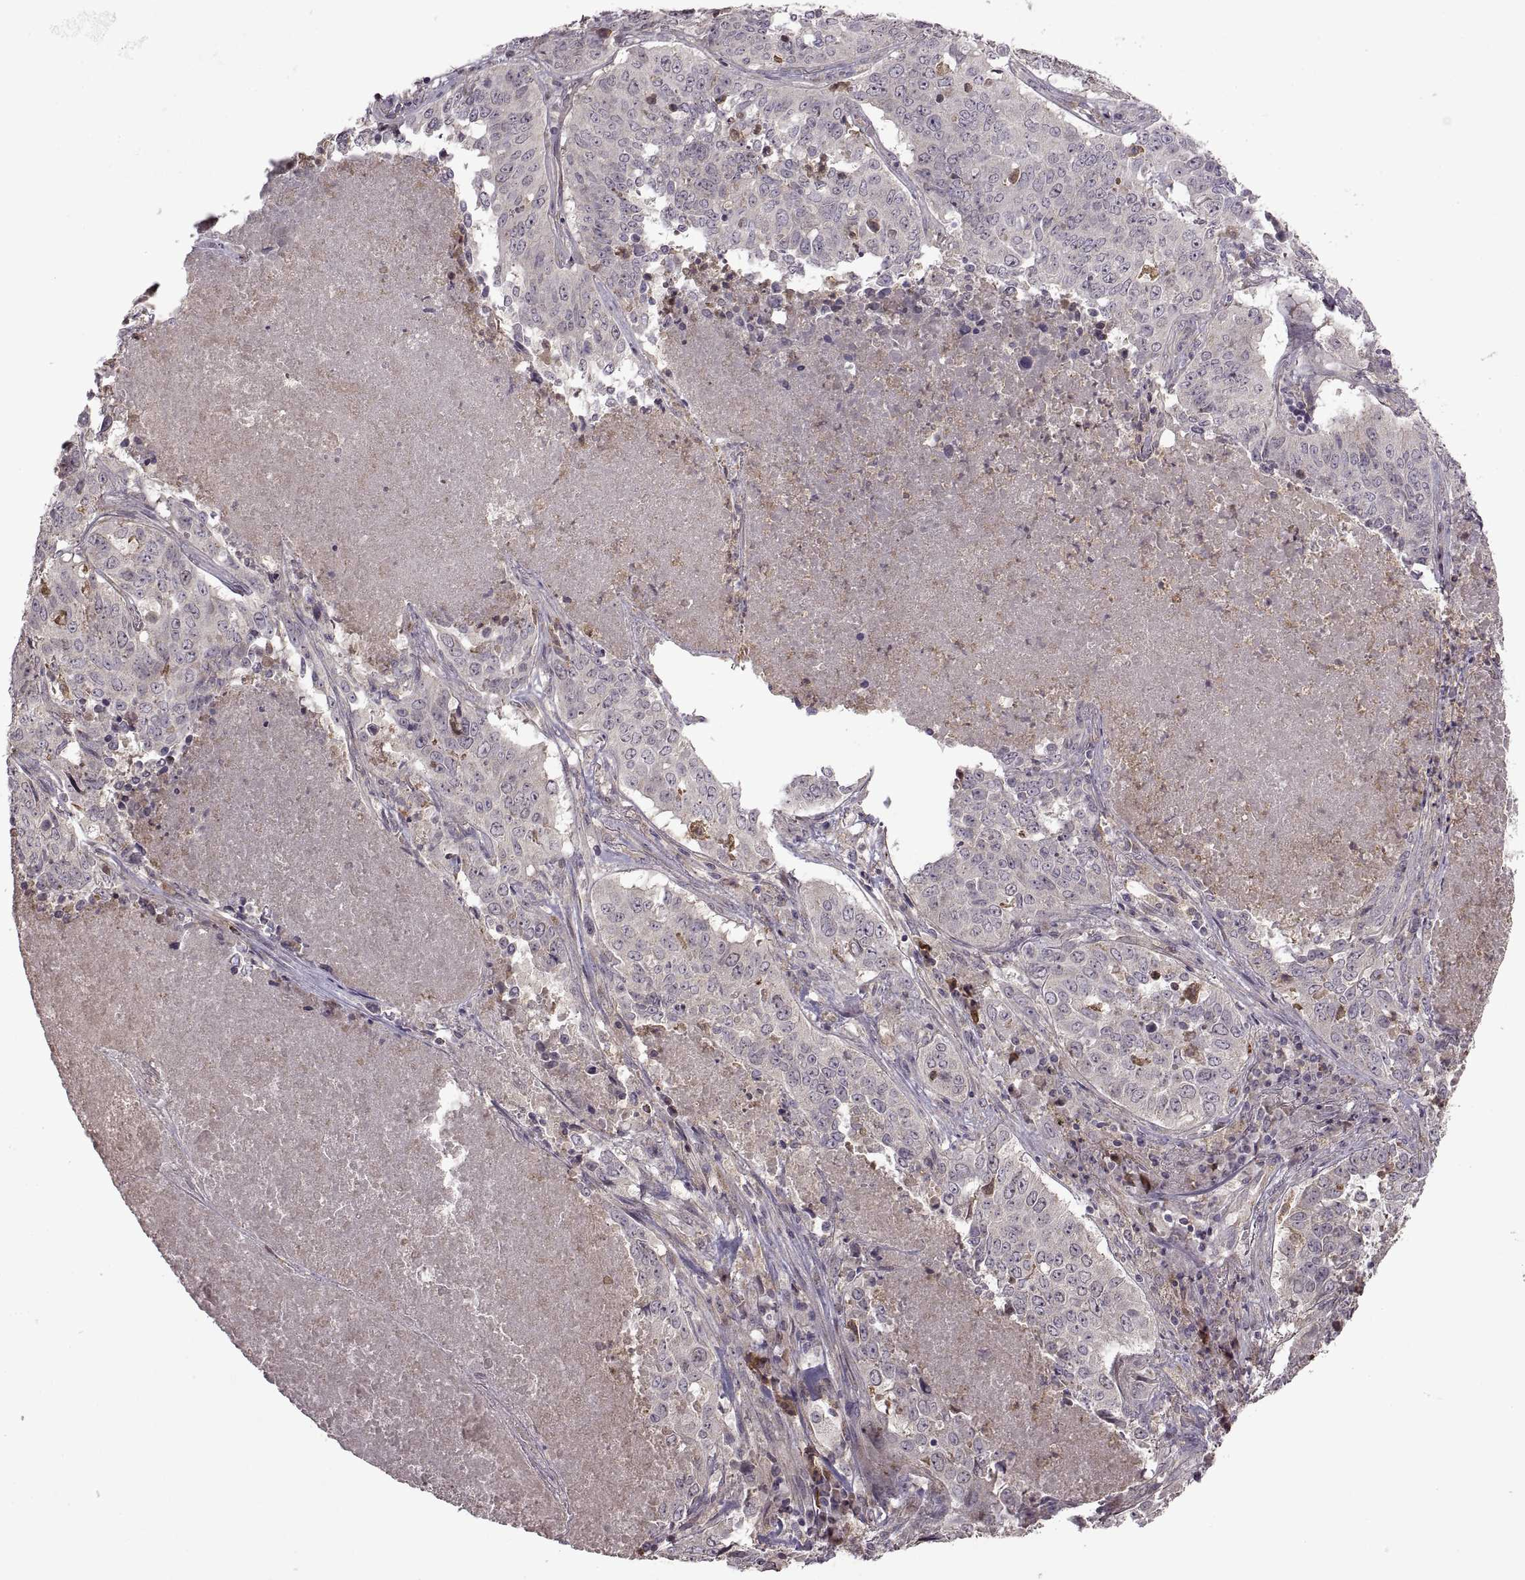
{"staining": {"intensity": "negative", "quantity": "none", "location": "none"}, "tissue": "lung cancer", "cell_type": "Tumor cells", "image_type": "cancer", "snomed": [{"axis": "morphology", "description": "Normal tissue, NOS"}, {"axis": "morphology", "description": "Squamous cell carcinoma, NOS"}, {"axis": "topography", "description": "Bronchus"}, {"axis": "topography", "description": "Lung"}], "caption": "Human squamous cell carcinoma (lung) stained for a protein using immunohistochemistry displays no positivity in tumor cells.", "gene": "PIERCE1", "patient": {"sex": "male", "age": 64}}